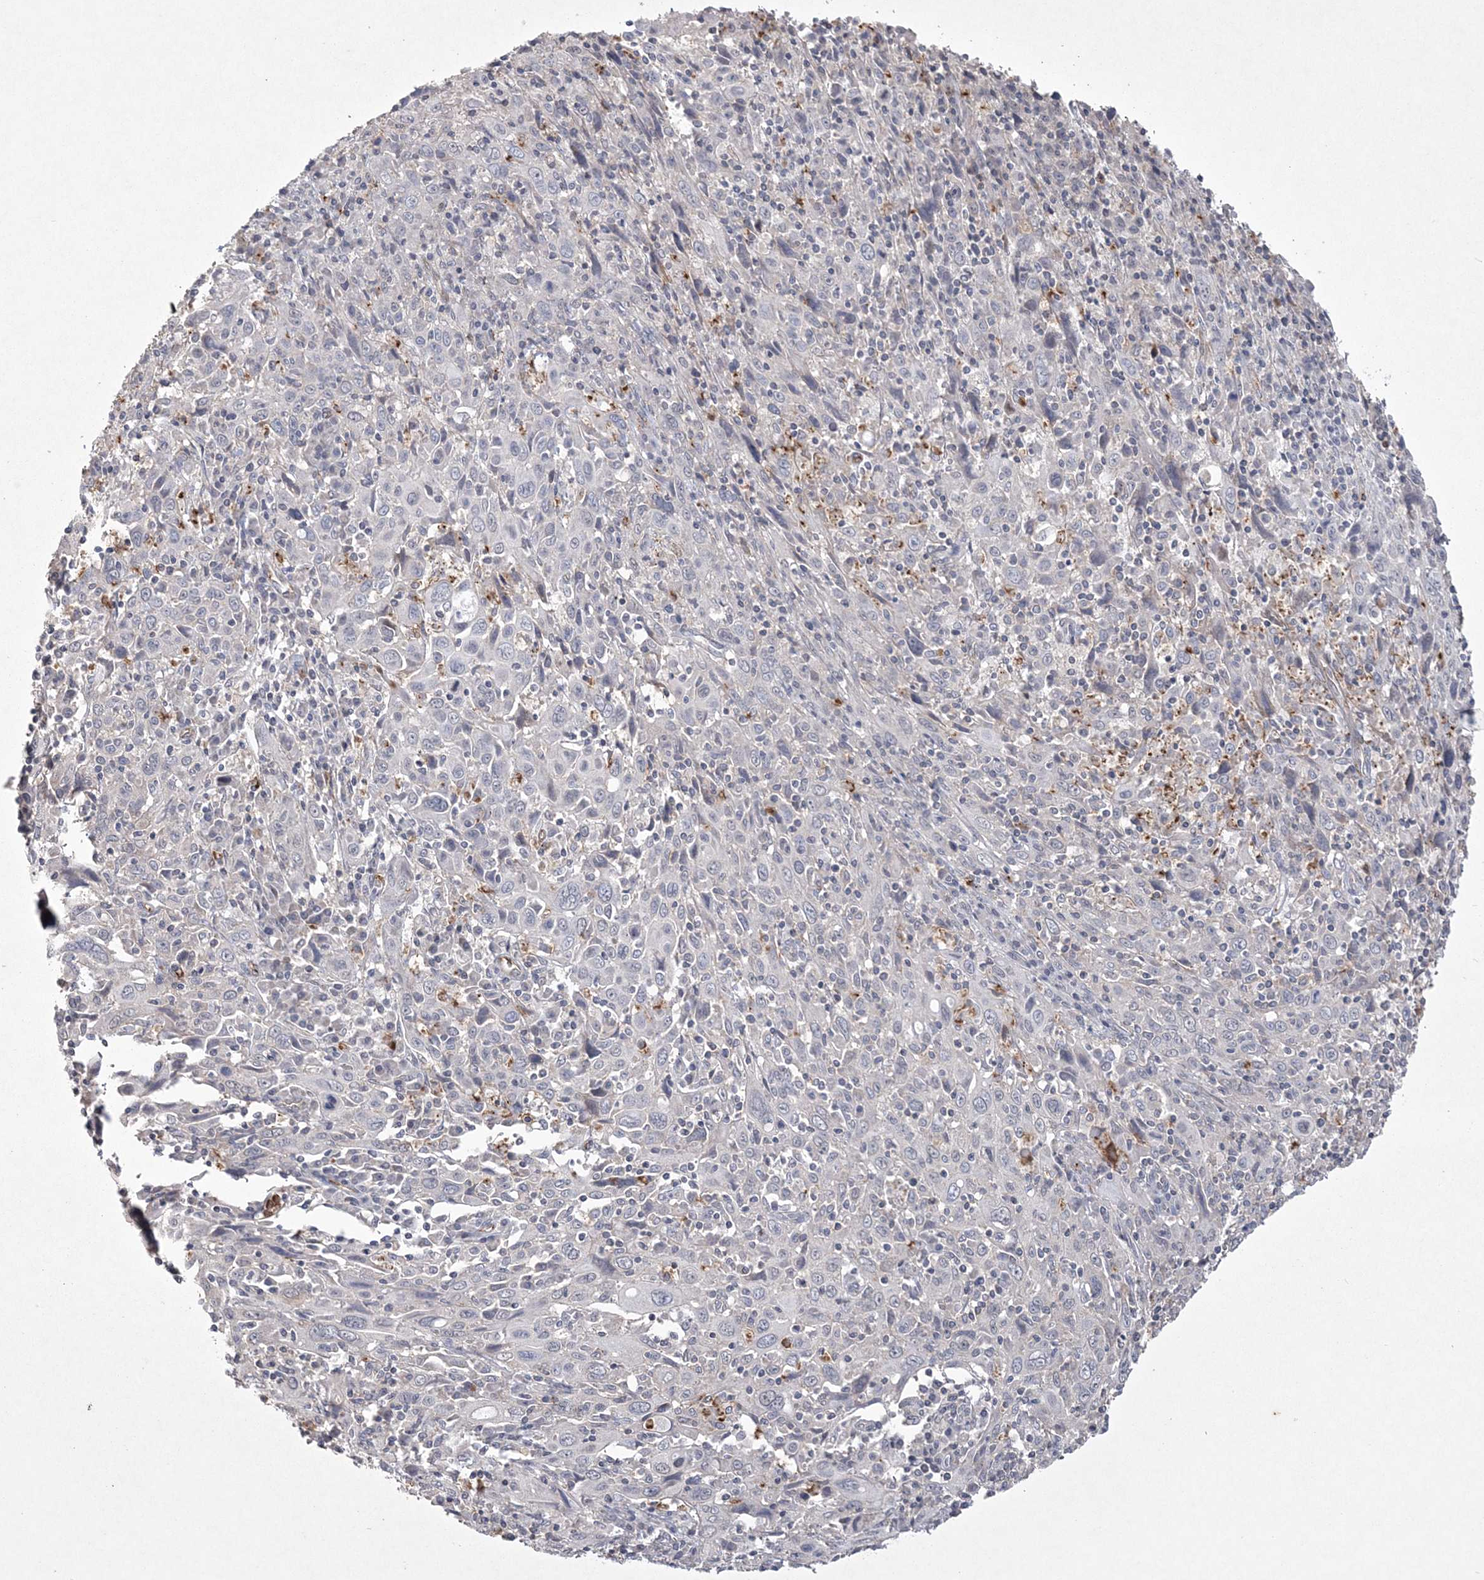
{"staining": {"intensity": "negative", "quantity": "none", "location": "none"}, "tissue": "cervical cancer", "cell_type": "Tumor cells", "image_type": "cancer", "snomed": [{"axis": "morphology", "description": "Squamous cell carcinoma, NOS"}, {"axis": "topography", "description": "Cervix"}], "caption": "IHC micrograph of human cervical cancer (squamous cell carcinoma) stained for a protein (brown), which exhibits no expression in tumor cells.", "gene": "DPCD", "patient": {"sex": "female", "age": 46}}